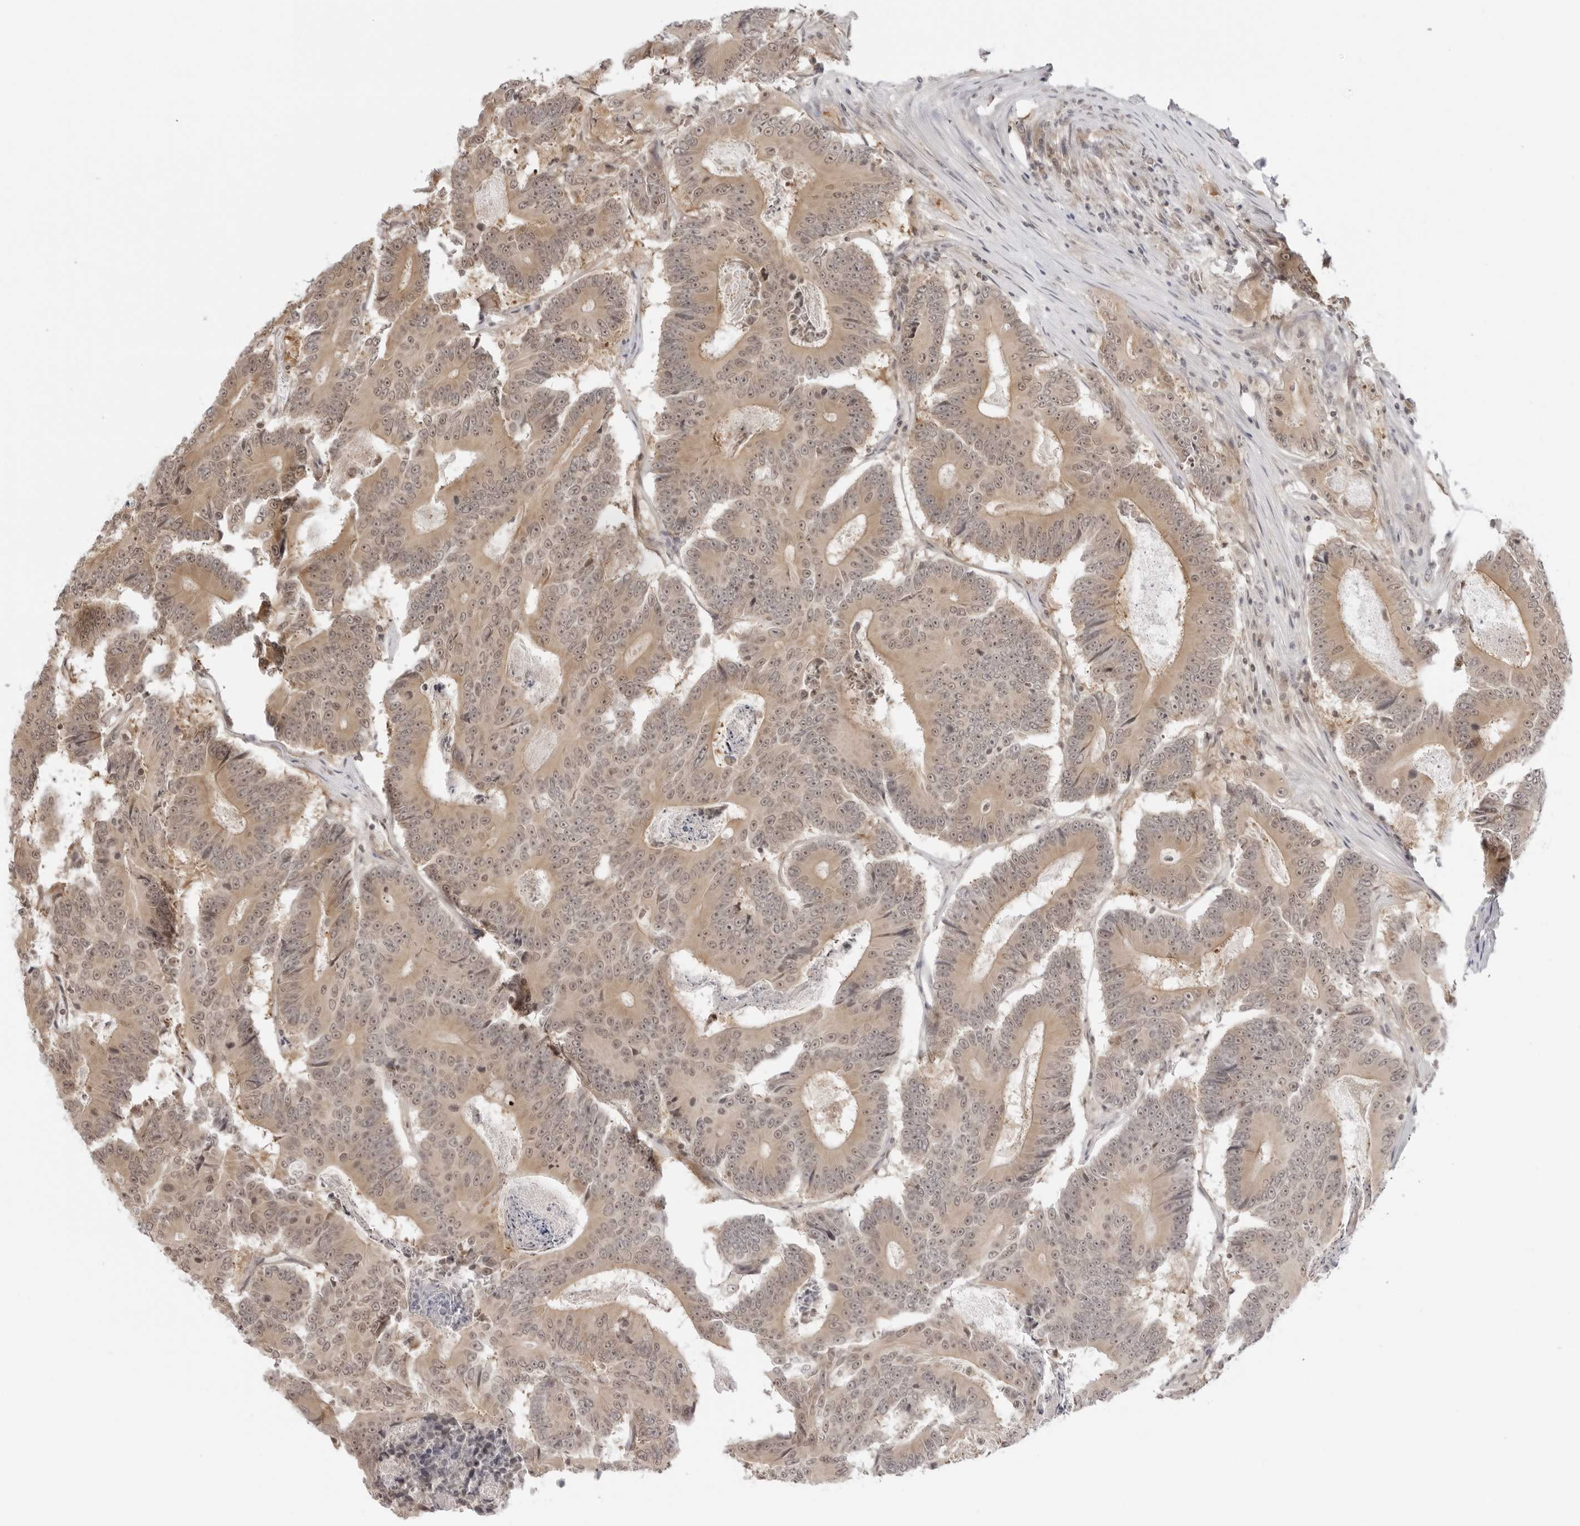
{"staining": {"intensity": "weak", "quantity": ">75%", "location": "cytoplasmic/membranous,nuclear"}, "tissue": "colorectal cancer", "cell_type": "Tumor cells", "image_type": "cancer", "snomed": [{"axis": "morphology", "description": "Adenocarcinoma, NOS"}, {"axis": "topography", "description": "Colon"}], "caption": "High-magnification brightfield microscopy of adenocarcinoma (colorectal) stained with DAB (3,3'-diaminobenzidine) (brown) and counterstained with hematoxylin (blue). tumor cells exhibit weak cytoplasmic/membranous and nuclear positivity is present in approximately>75% of cells.", "gene": "PRRC2C", "patient": {"sex": "male", "age": 83}}